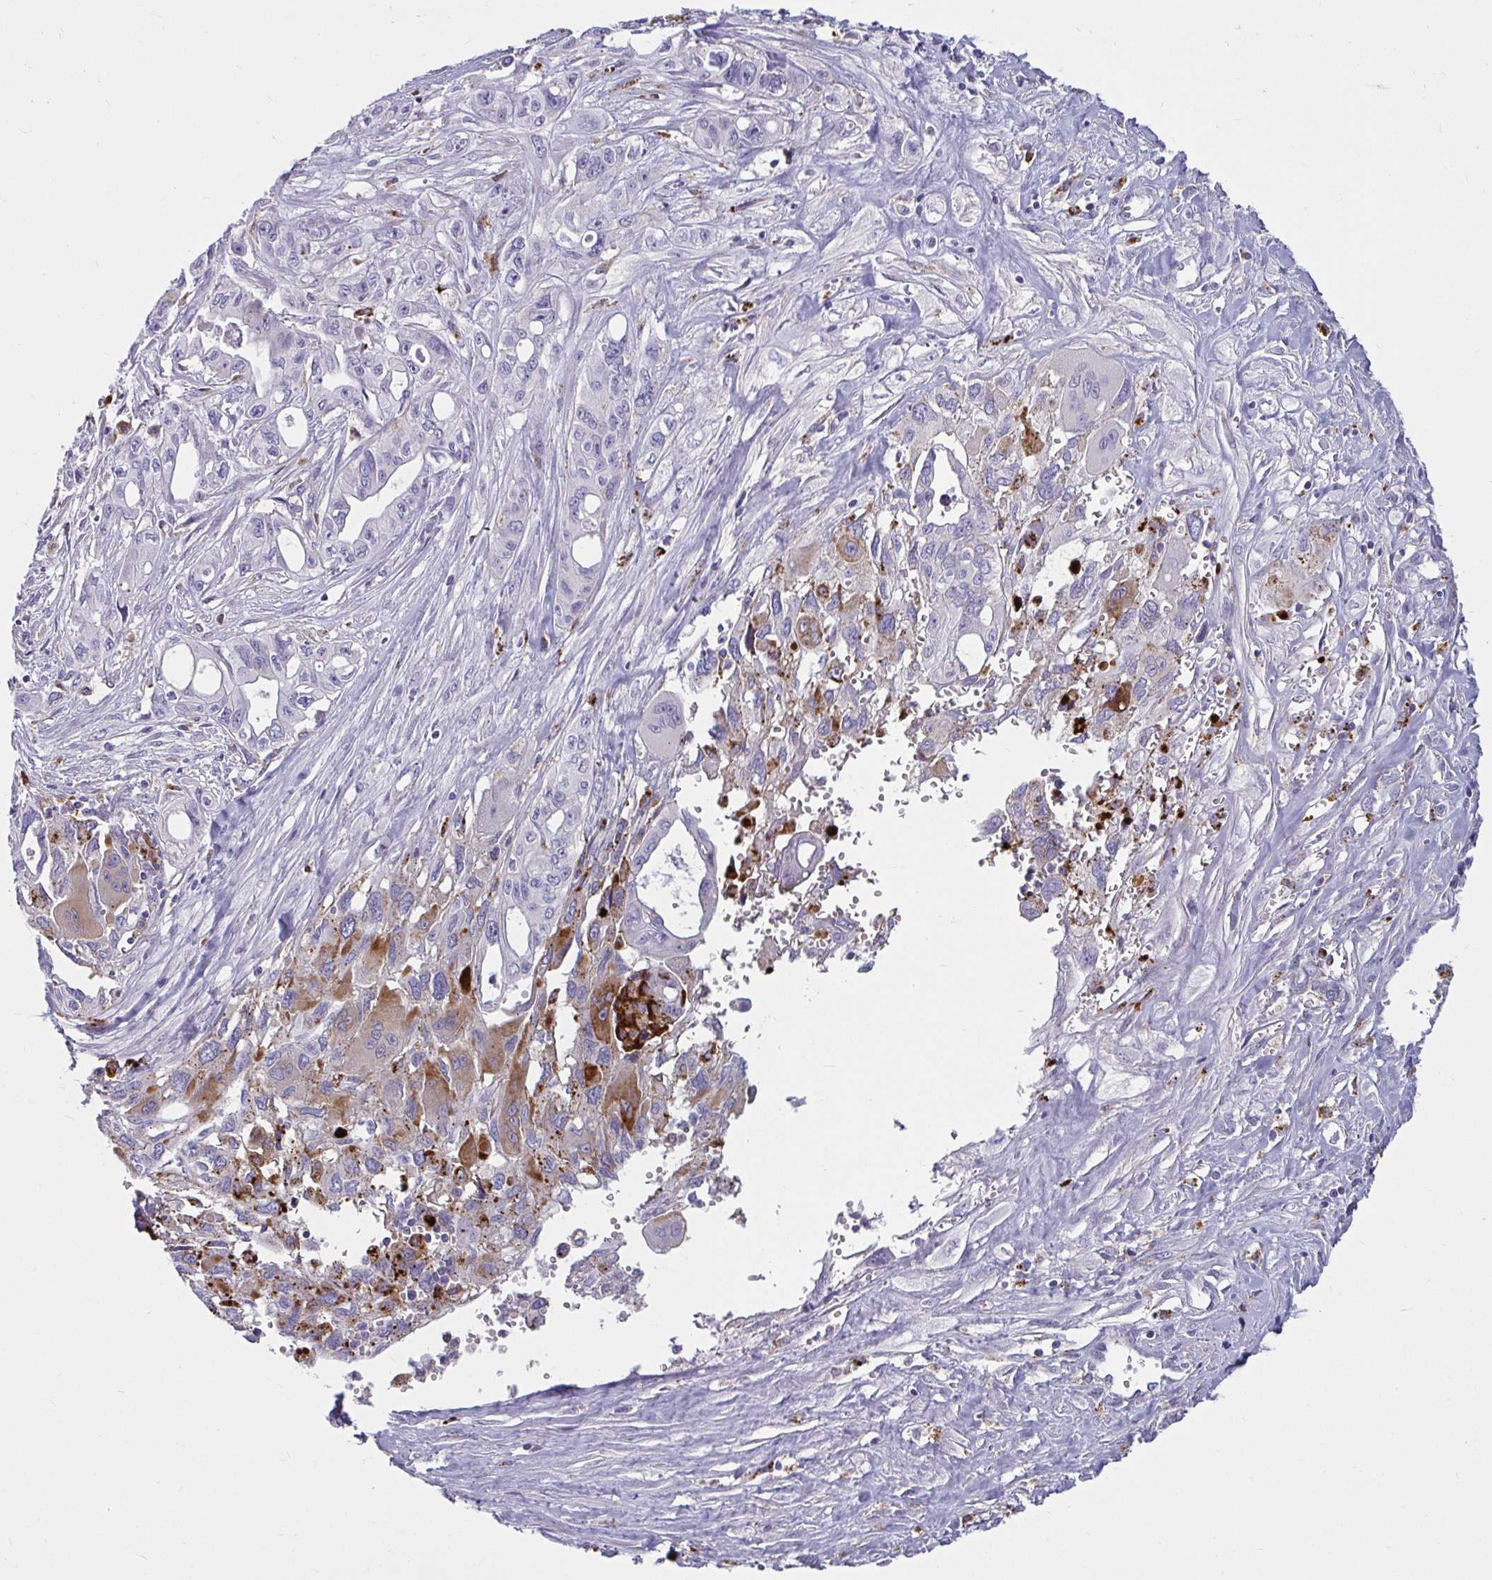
{"staining": {"intensity": "moderate", "quantity": "<25%", "location": "cytoplasmic/membranous"}, "tissue": "pancreatic cancer", "cell_type": "Tumor cells", "image_type": "cancer", "snomed": [{"axis": "morphology", "description": "Adenocarcinoma, NOS"}, {"axis": "topography", "description": "Pancreas"}], "caption": "There is low levels of moderate cytoplasmic/membranous staining in tumor cells of pancreatic adenocarcinoma, as demonstrated by immunohistochemical staining (brown color).", "gene": "CTSZ", "patient": {"sex": "female", "age": 47}}